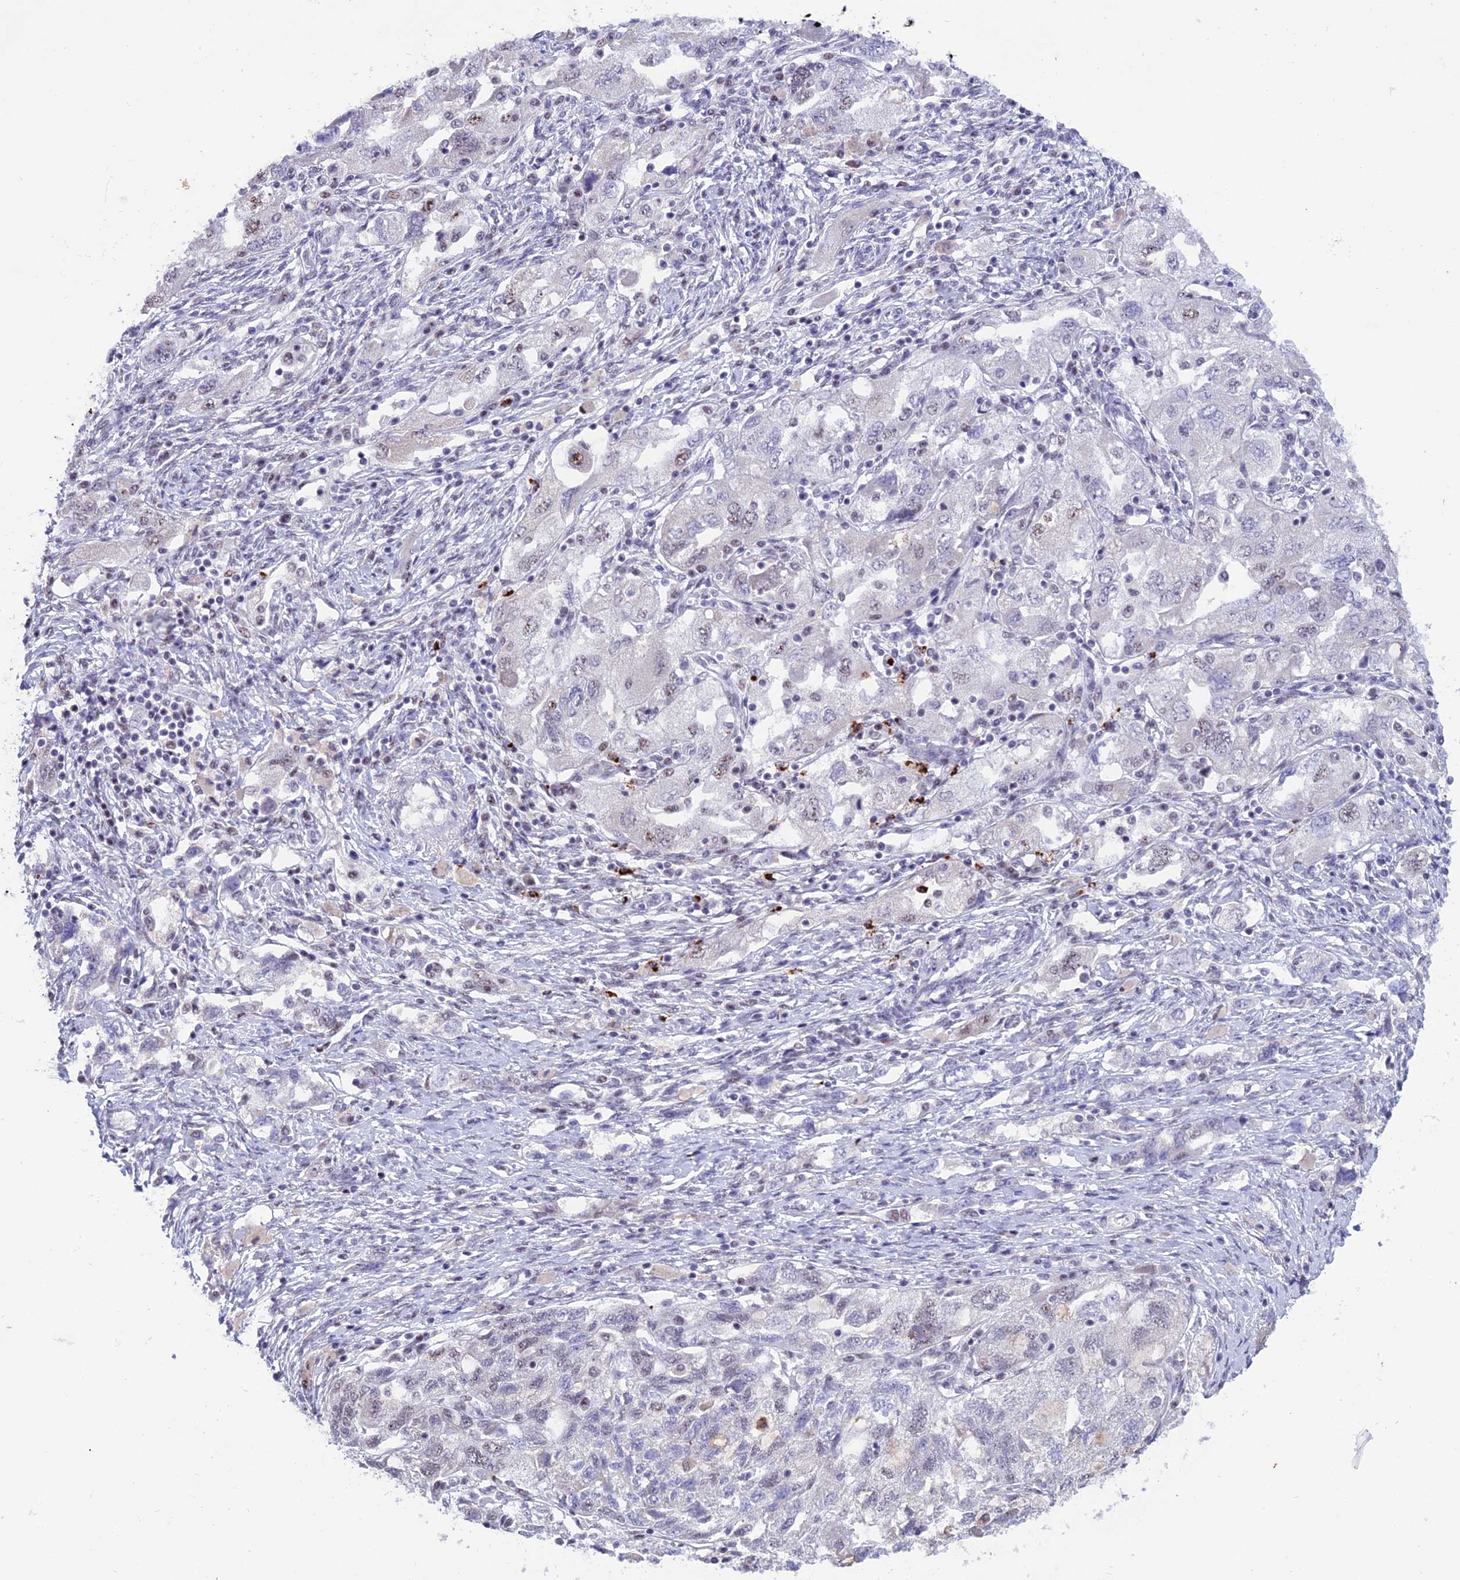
{"staining": {"intensity": "moderate", "quantity": "<25%", "location": "nuclear"}, "tissue": "ovarian cancer", "cell_type": "Tumor cells", "image_type": "cancer", "snomed": [{"axis": "morphology", "description": "Carcinoma, NOS"}, {"axis": "morphology", "description": "Cystadenocarcinoma, serous, NOS"}, {"axis": "topography", "description": "Ovary"}], "caption": "Ovarian carcinoma tissue shows moderate nuclear staining in approximately <25% of tumor cells, visualized by immunohistochemistry.", "gene": "MFSD2B", "patient": {"sex": "female", "age": 69}}